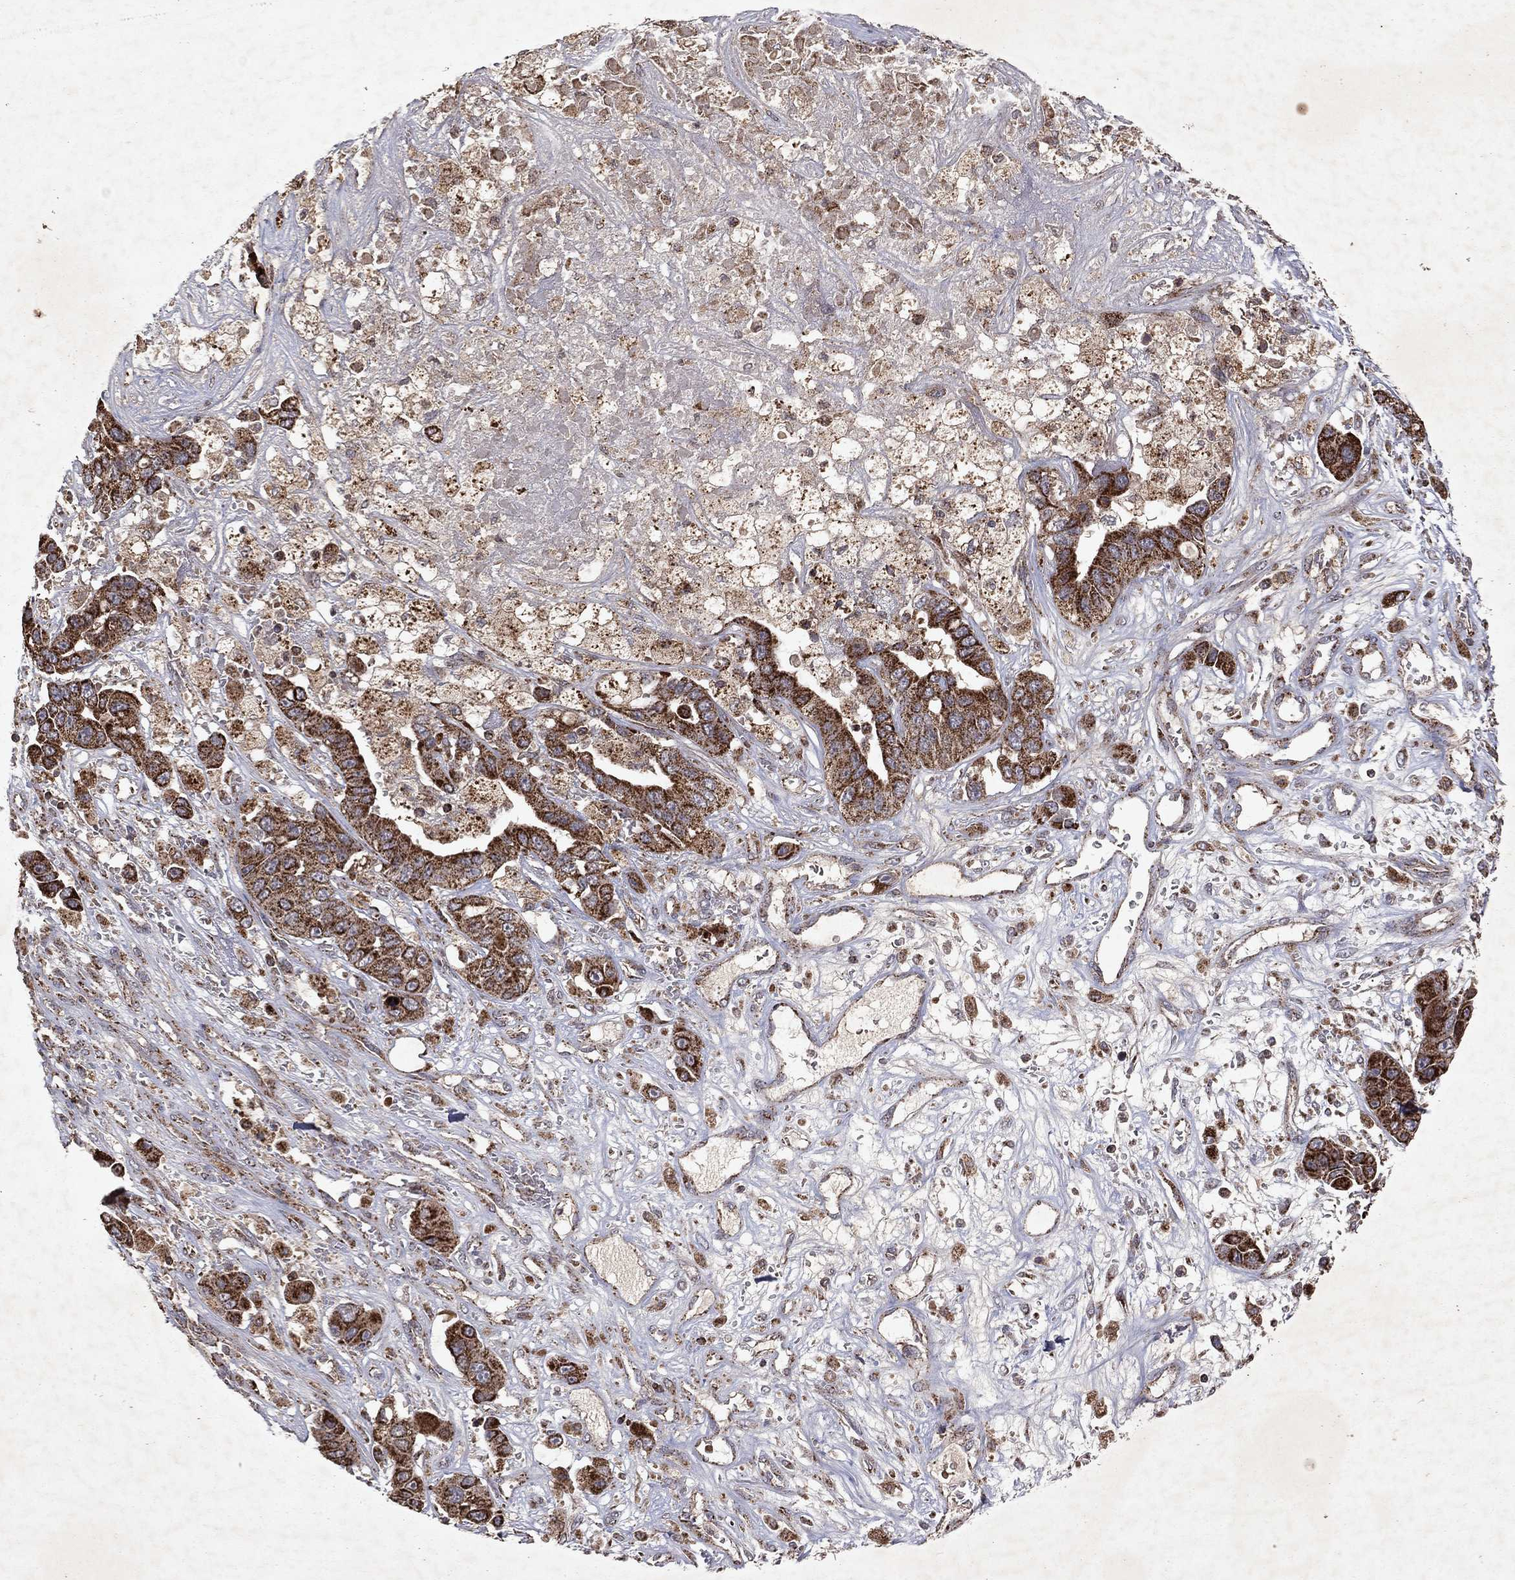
{"staining": {"intensity": "strong", "quantity": ">75%", "location": "cytoplasmic/membranous"}, "tissue": "liver cancer", "cell_type": "Tumor cells", "image_type": "cancer", "snomed": [{"axis": "morphology", "description": "Cholangiocarcinoma"}, {"axis": "topography", "description": "Liver"}], "caption": "Immunohistochemical staining of liver cancer (cholangiocarcinoma) reveals high levels of strong cytoplasmic/membranous staining in approximately >75% of tumor cells.", "gene": "PYROXD2", "patient": {"sex": "female", "age": 52}}